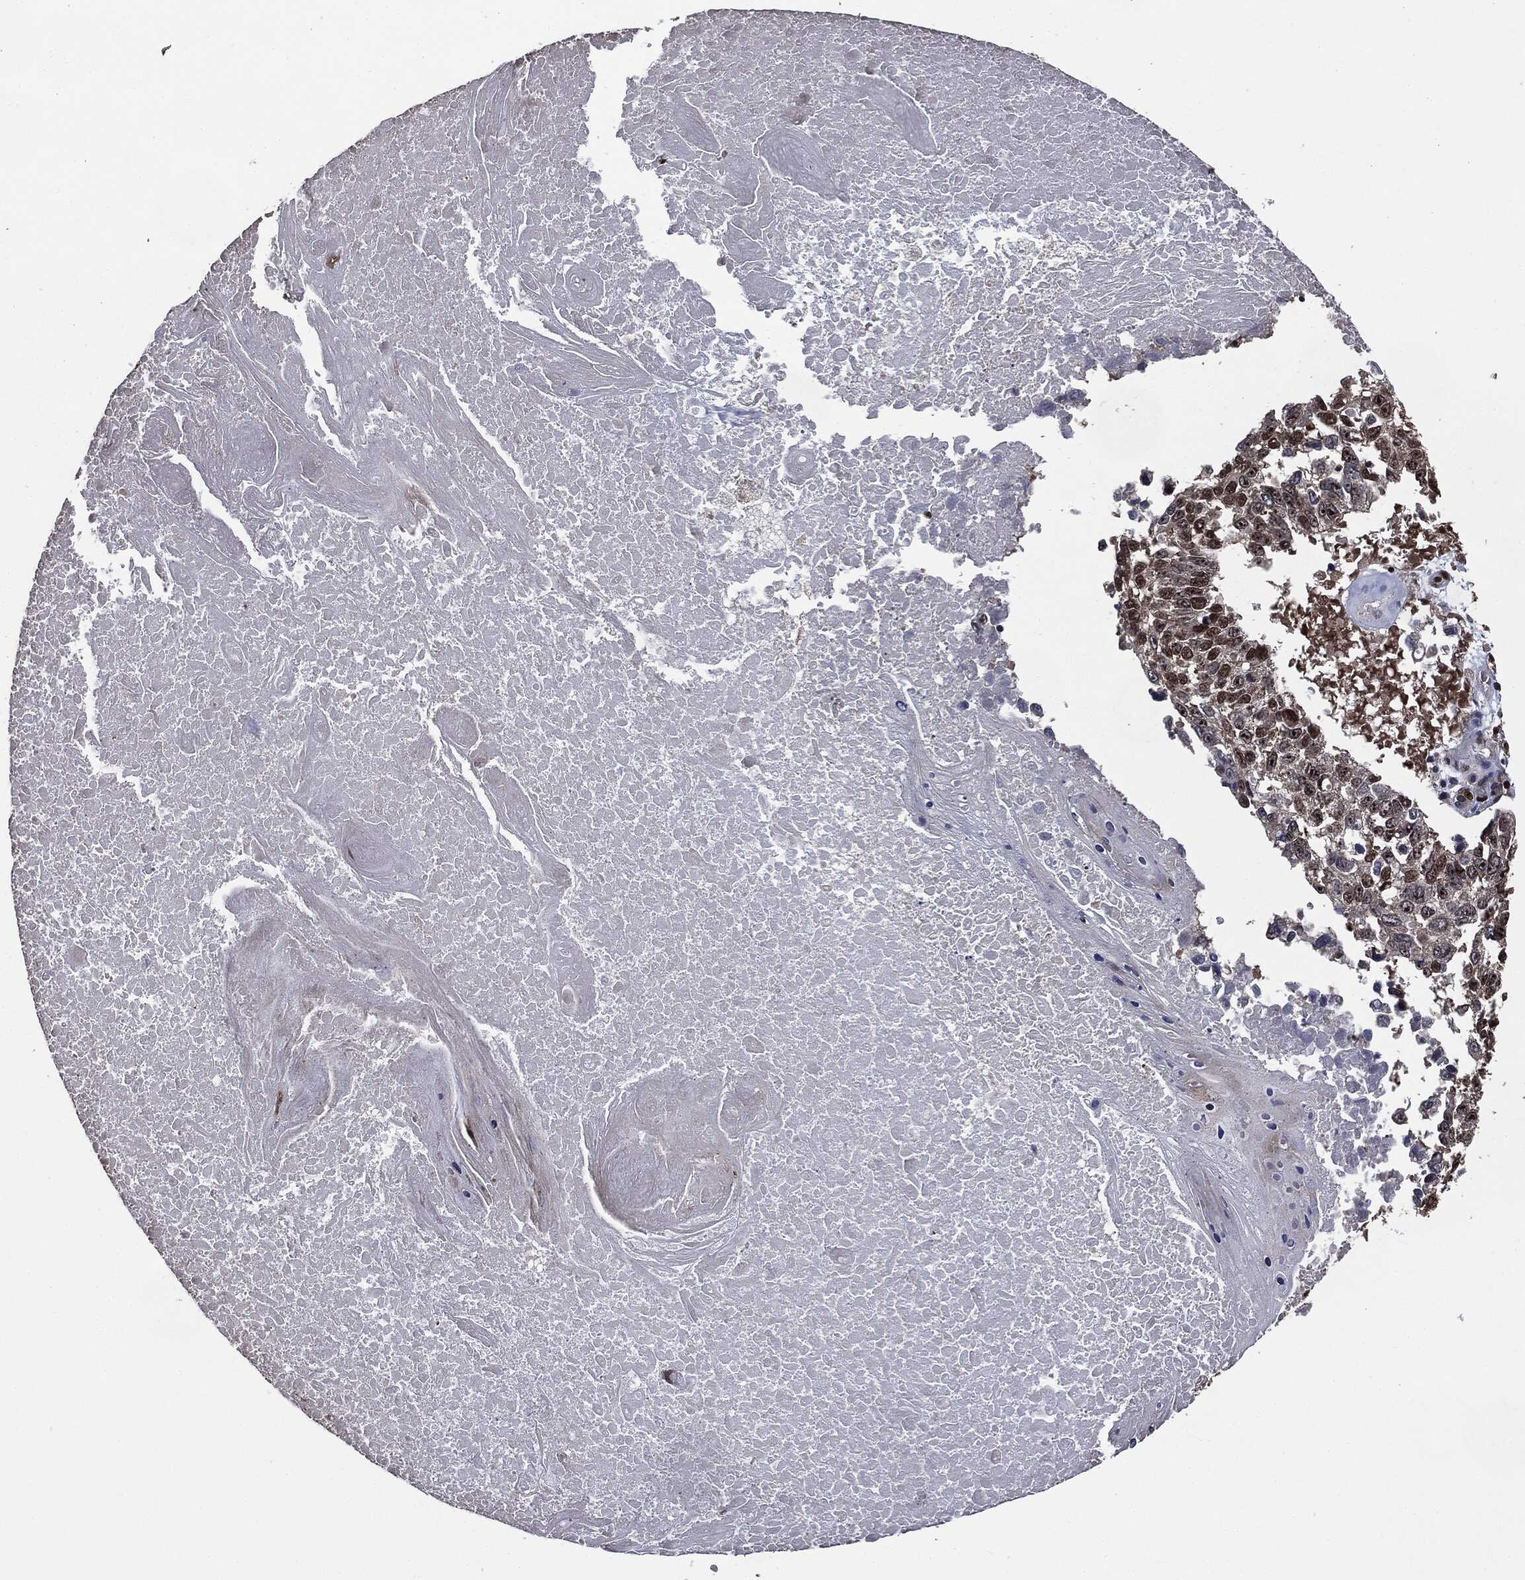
{"staining": {"intensity": "strong", "quantity": "<25%", "location": "nuclear"}, "tissue": "lung cancer", "cell_type": "Tumor cells", "image_type": "cancer", "snomed": [{"axis": "morphology", "description": "Squamous cell carcinoma, NOS"}, {"axis": "topography", "description": "Lung"}], "caption": "Brown immunohistochemical staining in human squamous cell carcinoma (lung) demonstrates strong nuclear positivity in about <25% of tumor cells.", "gene": "DVL2", "patient": {"sex": "male", "age": 82}}